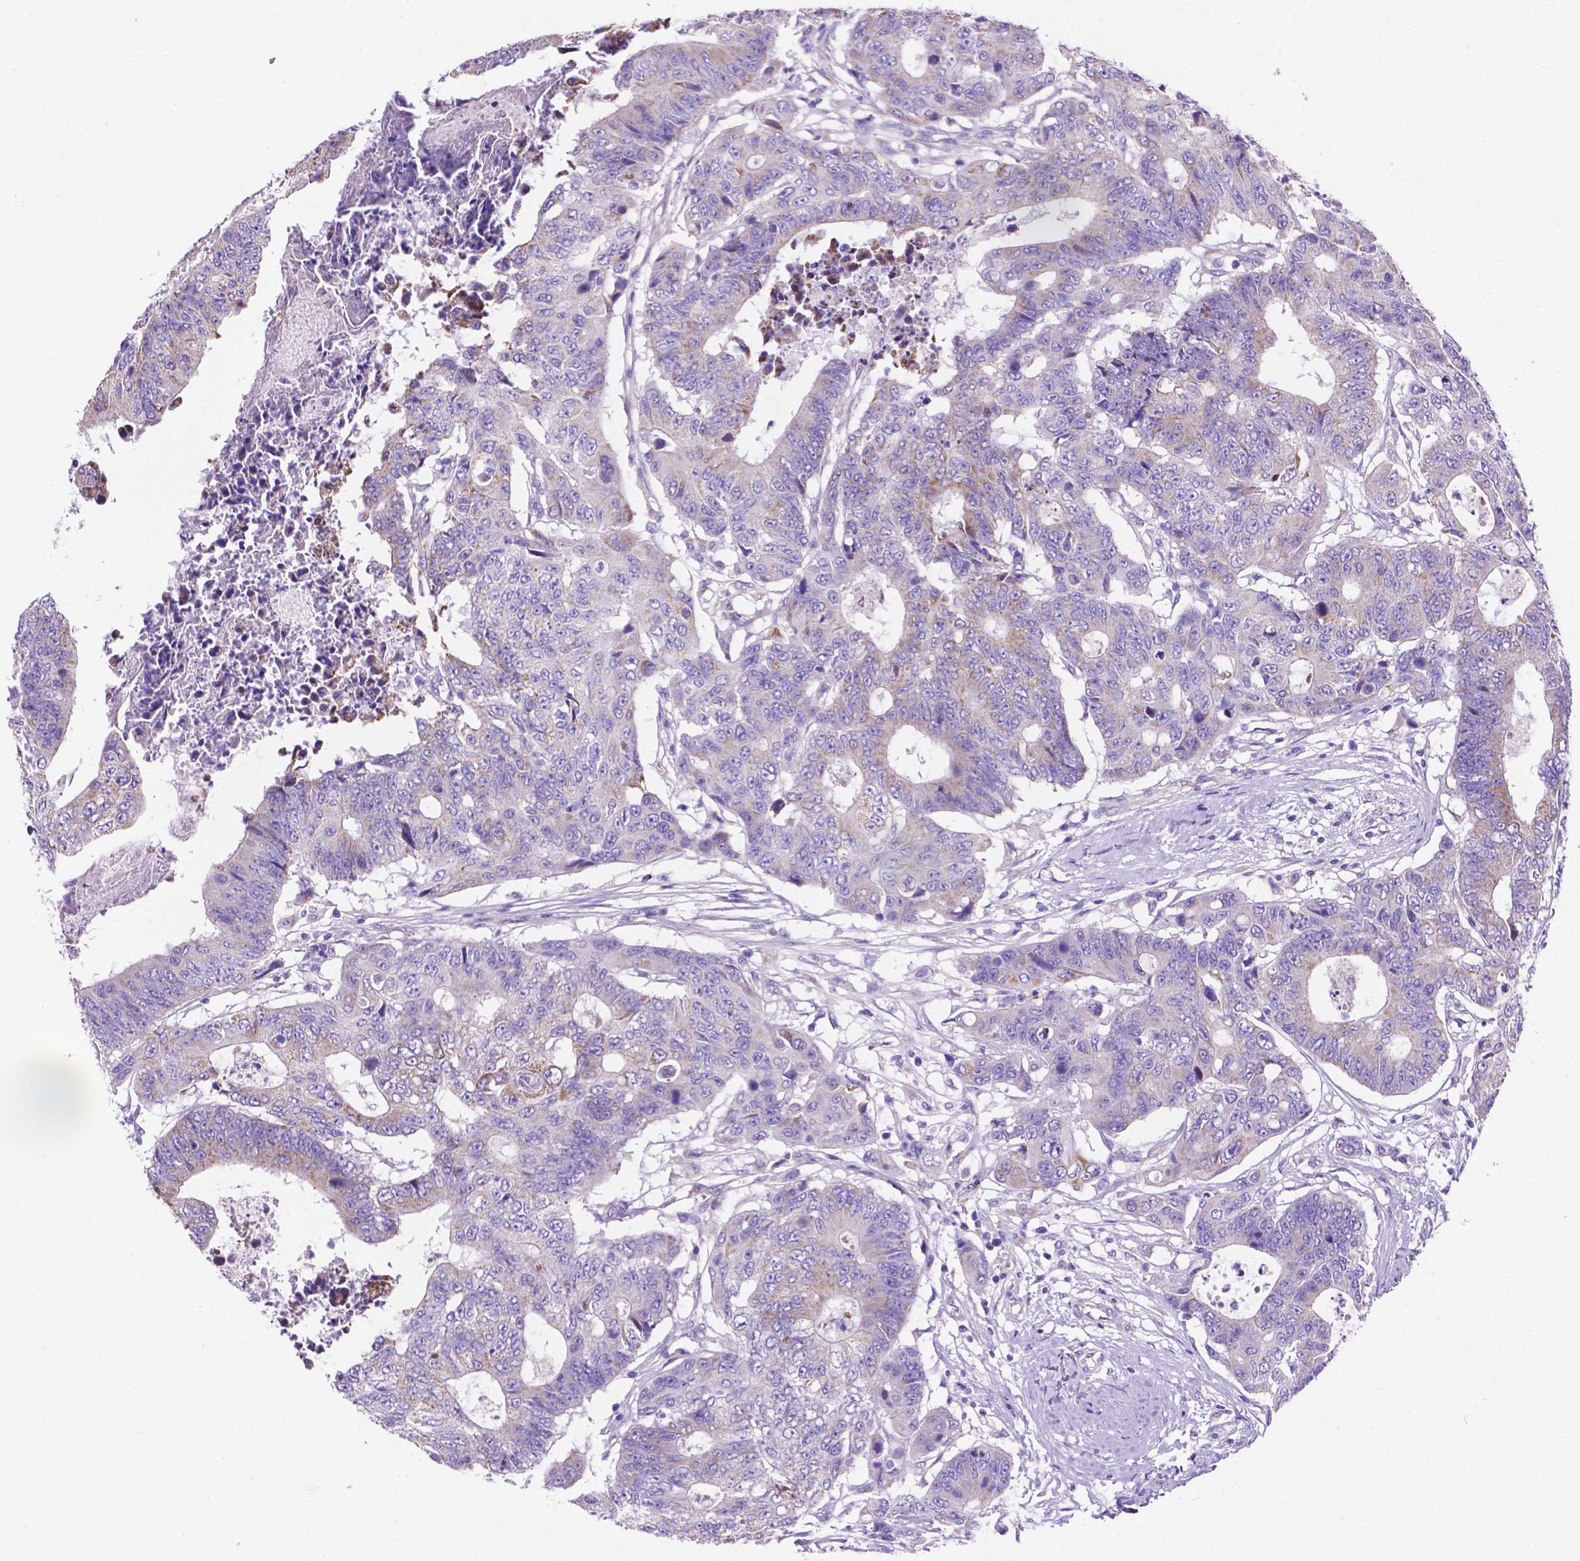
{"staining": {"intensity": "negative", "quantity": "none", "location": "none"}, "tissue": "colorectal cancer", "cell_type": "Tumor cells", "image_type": "cancer", "snomed": [{"axis": "morphology", "description": "Adenocarcinoma, NOS"}, {"axis": "topography", "description": "Colon"}], "caption": "Photomicrograph shows no protein staining in tumor cells of colorectal adenocarcinoma tissue. (DAB (3,3'-diaminobenzidine) immunohistochemistry (IHC), high magnification).", "gene": "TMEM121B", "patient": {"sex": "female", "age": 48}}